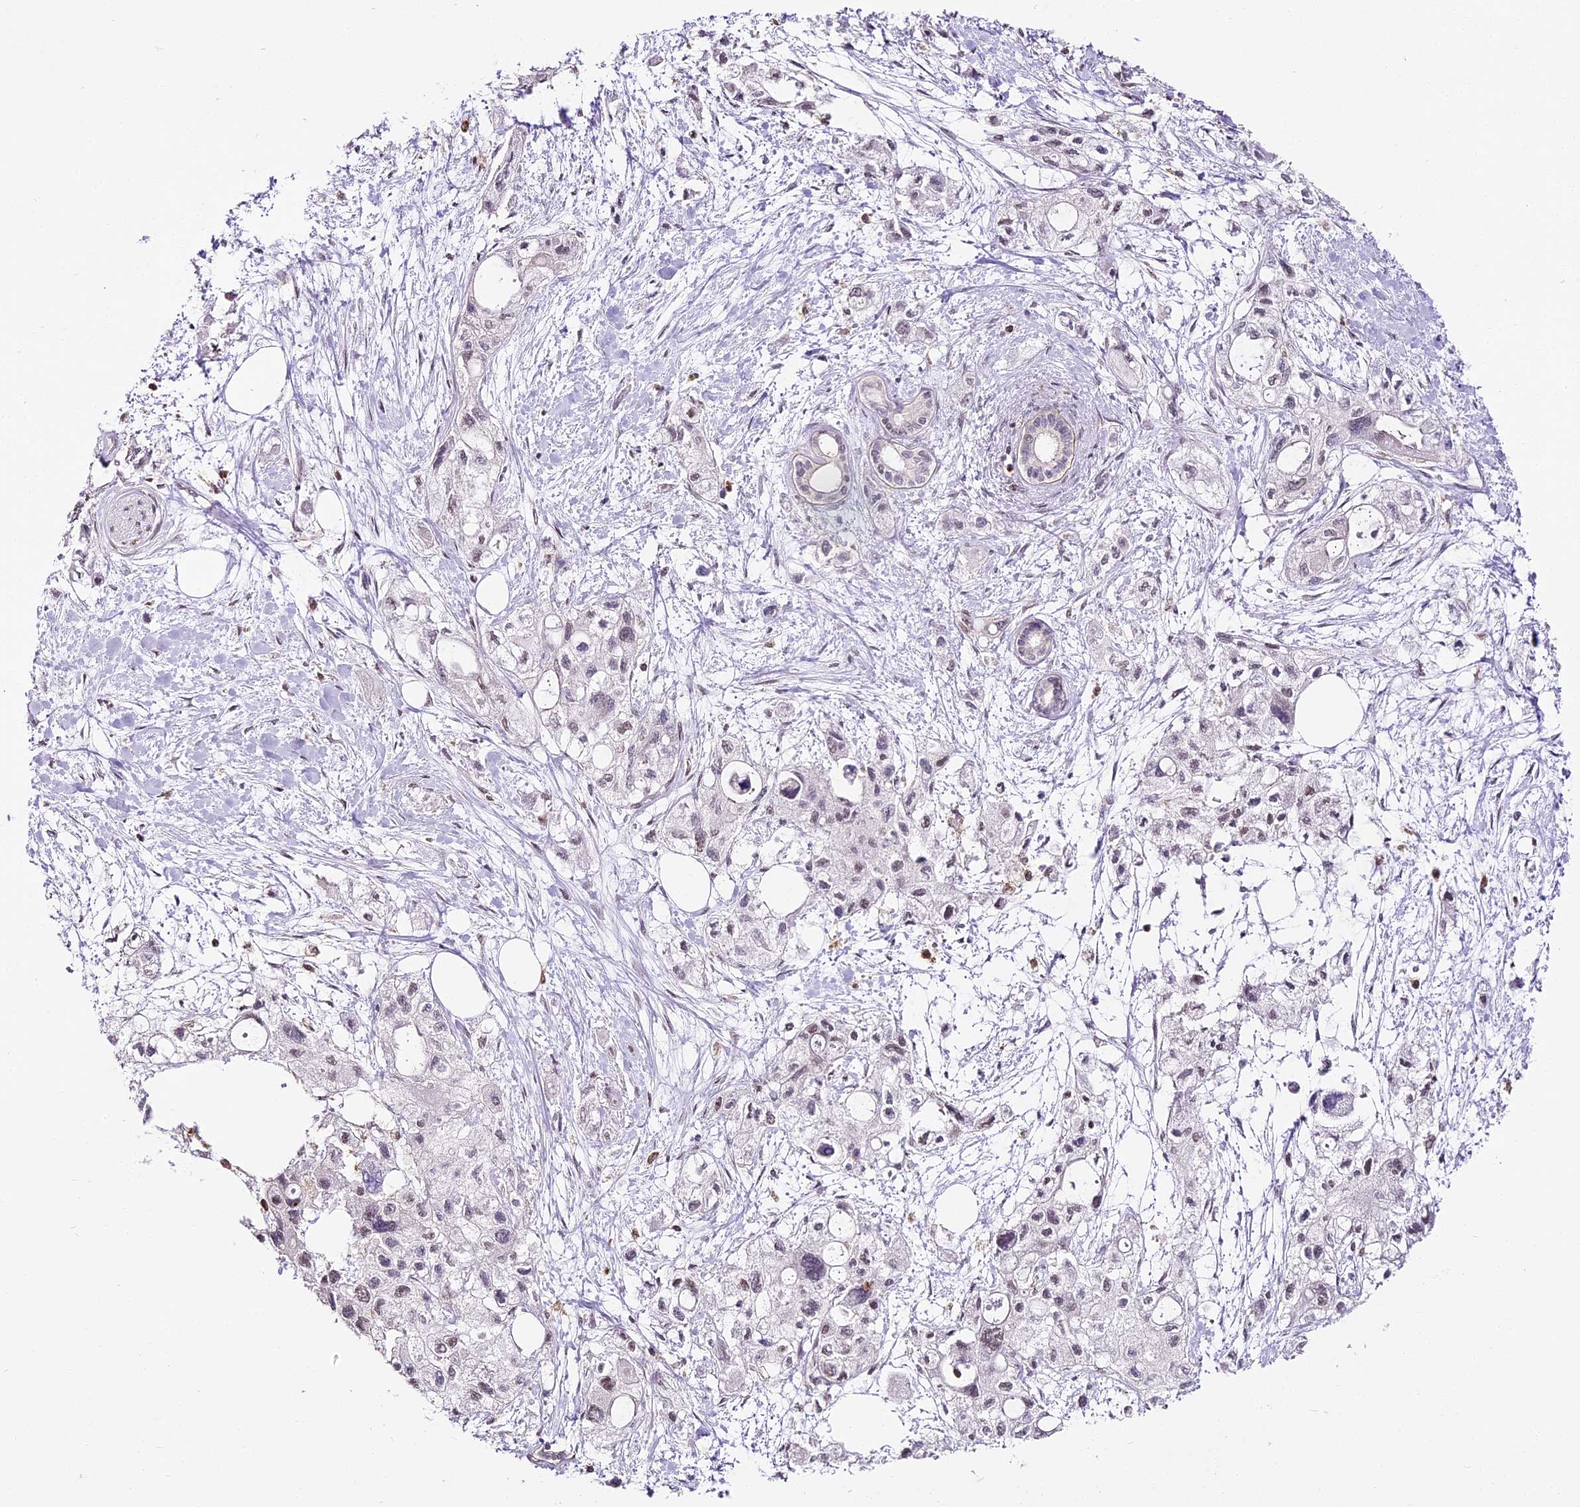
{"staining": {"intensity": "negative", "quantity": "none", "location": "none"}, "tissue": "pancreatic cancer", "cell_type": "Tumor cells", "image_type": "cancer", "snomed": [{"axis": "morphology", "description": "Adenocarcinoma, NOS"}, {"axis": "topography", "description": "Pancreas"}], "caption": "Human pancreatic adenocarcinoma stained for a protein using immunohistochemistry (IHC) reveals no expression in tumor cells.", "gene": "DOCK2", "patient": {"sex": "male", "age": 75}}